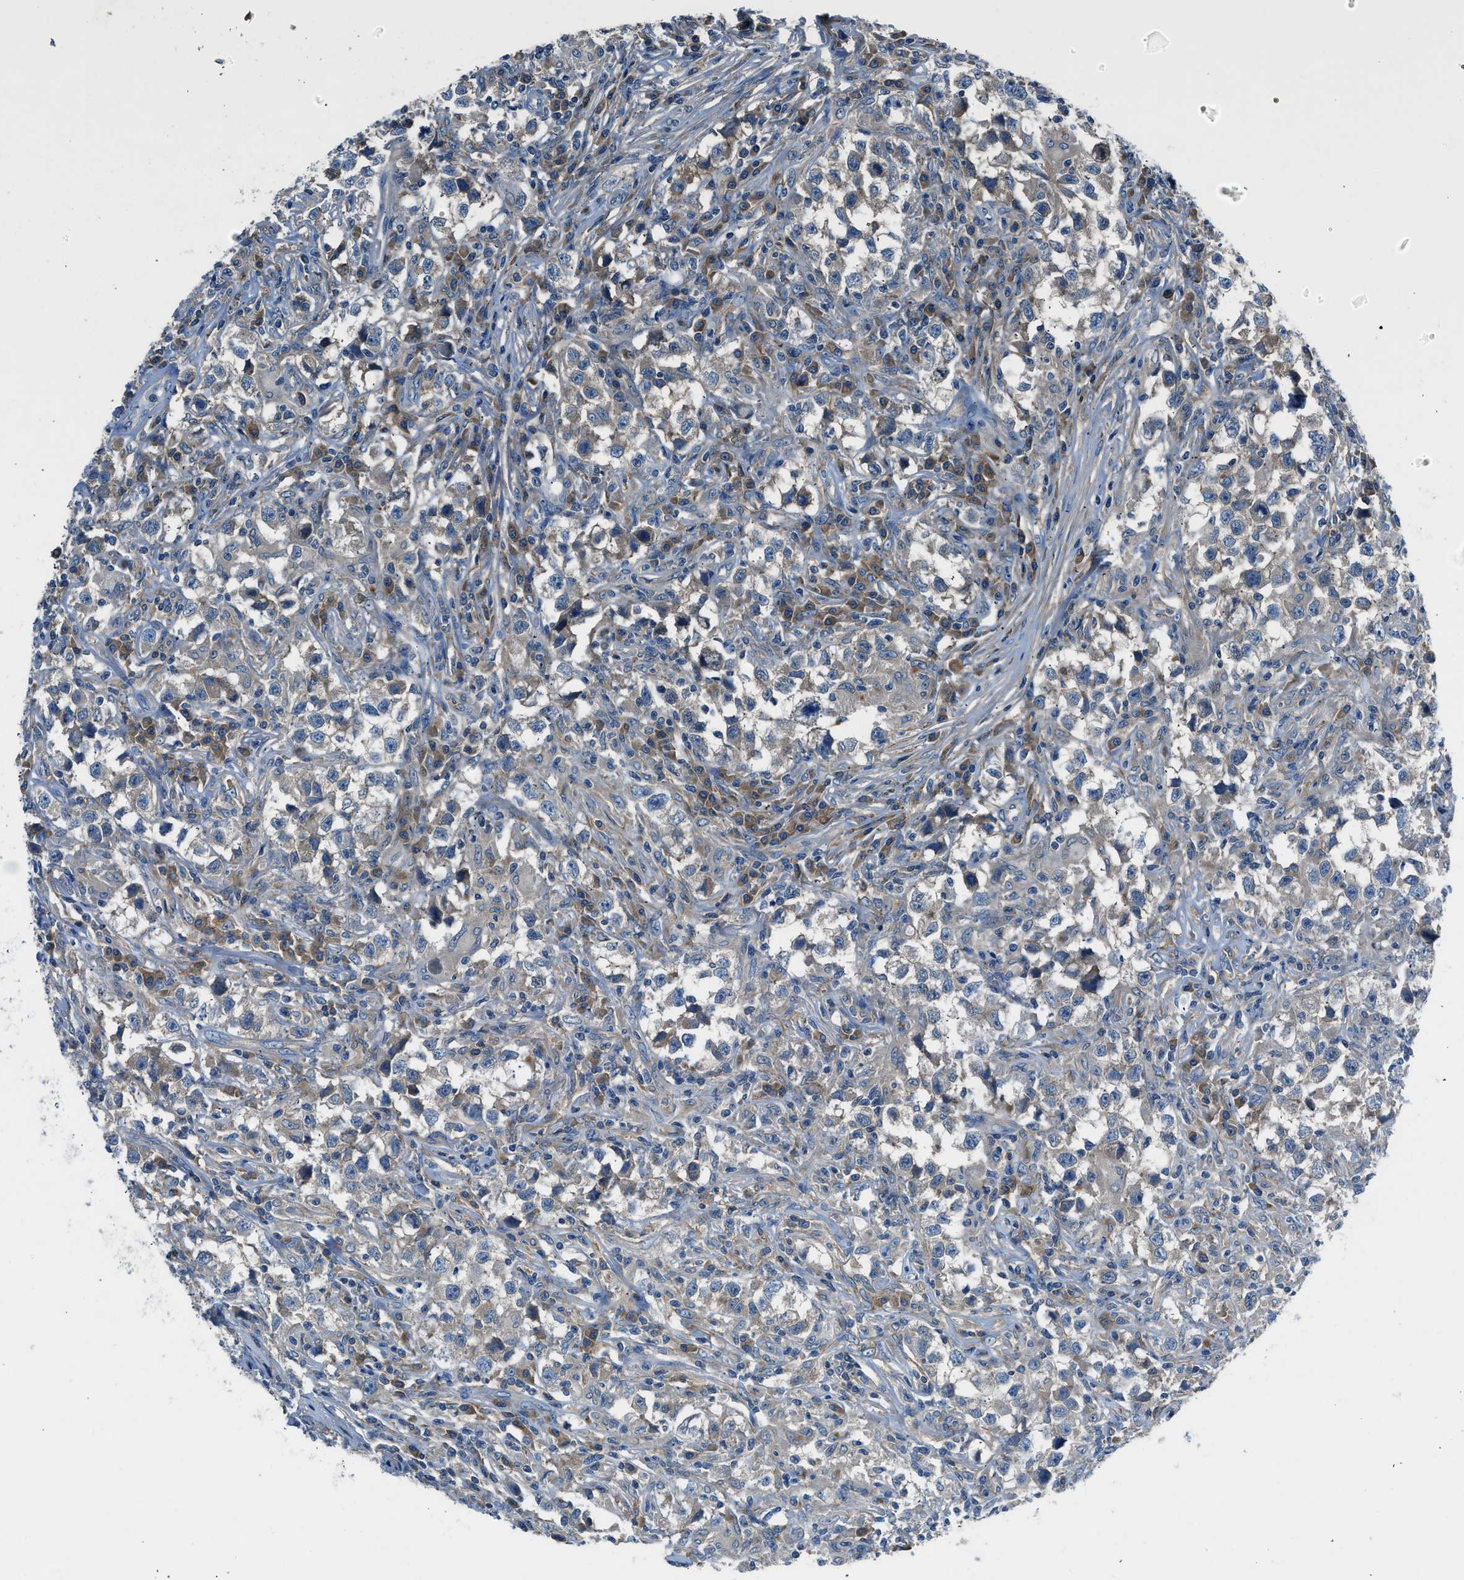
{"staining": {"intensity": "weak", "quantity": "<25%", "location": "cytoplasmic/membranous"}, "tissue": "testis cancer", "cell_type": "Tumor cells", "image_type": "cancer", "snomed": [{"axis": "morphology", "description": "Carcinoma, Embryonal, NOS"}, {"axis": "topography", "description": "Testis"}], "caption": "High power microscopy micrograph of an IHC histopathology image of testis cancer (embryonal carcinoma), revealing no significant positivity in tumor cells.", "gene": "BMP1", "patient": {"sex": "male", "age": 21}}